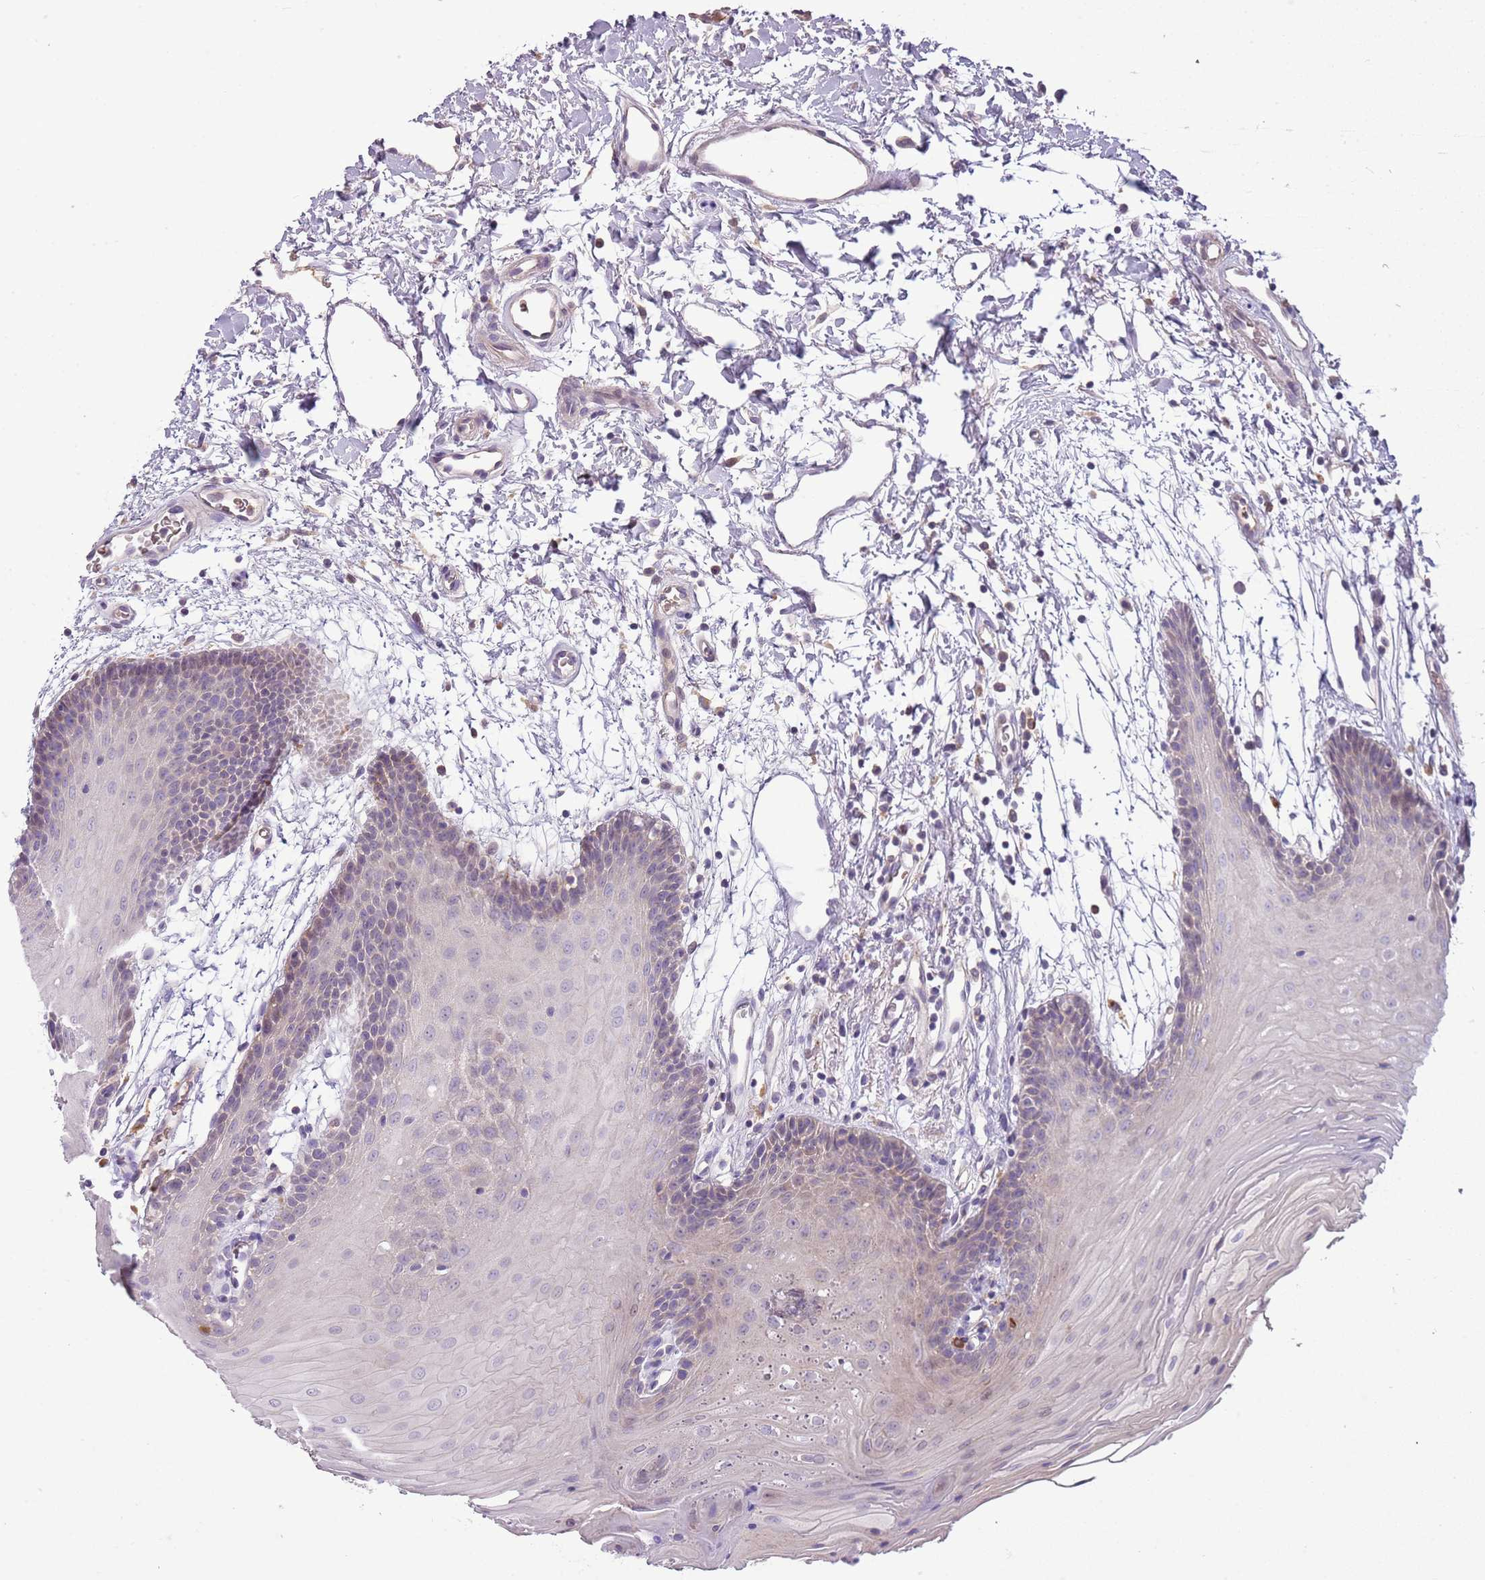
{"staining": {"intensity": "negative", "quantity": "none", "location": "none"}, "tissue": "oral mucosa", "cell_type": "Squamous epithelial cells", "image_type": "normal", "snomed": [{"axis": "morphology", "description": "Normal tissue, NOS"}, {"axis": "topography", "description": "Skeletal muscle"}, {"axis": "topography", "description": "Oral tissue"}, {"axis": "topography", "description": "Salivary gland"}, {"axis": "topography", "description": "Peripheral nerve tissue"}], "caption": "A histopathology image of human oral mucosa is negative for staining in squamous epithelial cells. (Brightfield microscopy of DAB (3,3'-diaminobenzidine) IHC at high magnification).", "gene": "SCAMP5", "patient": {"sex": "male", "age": 54}}